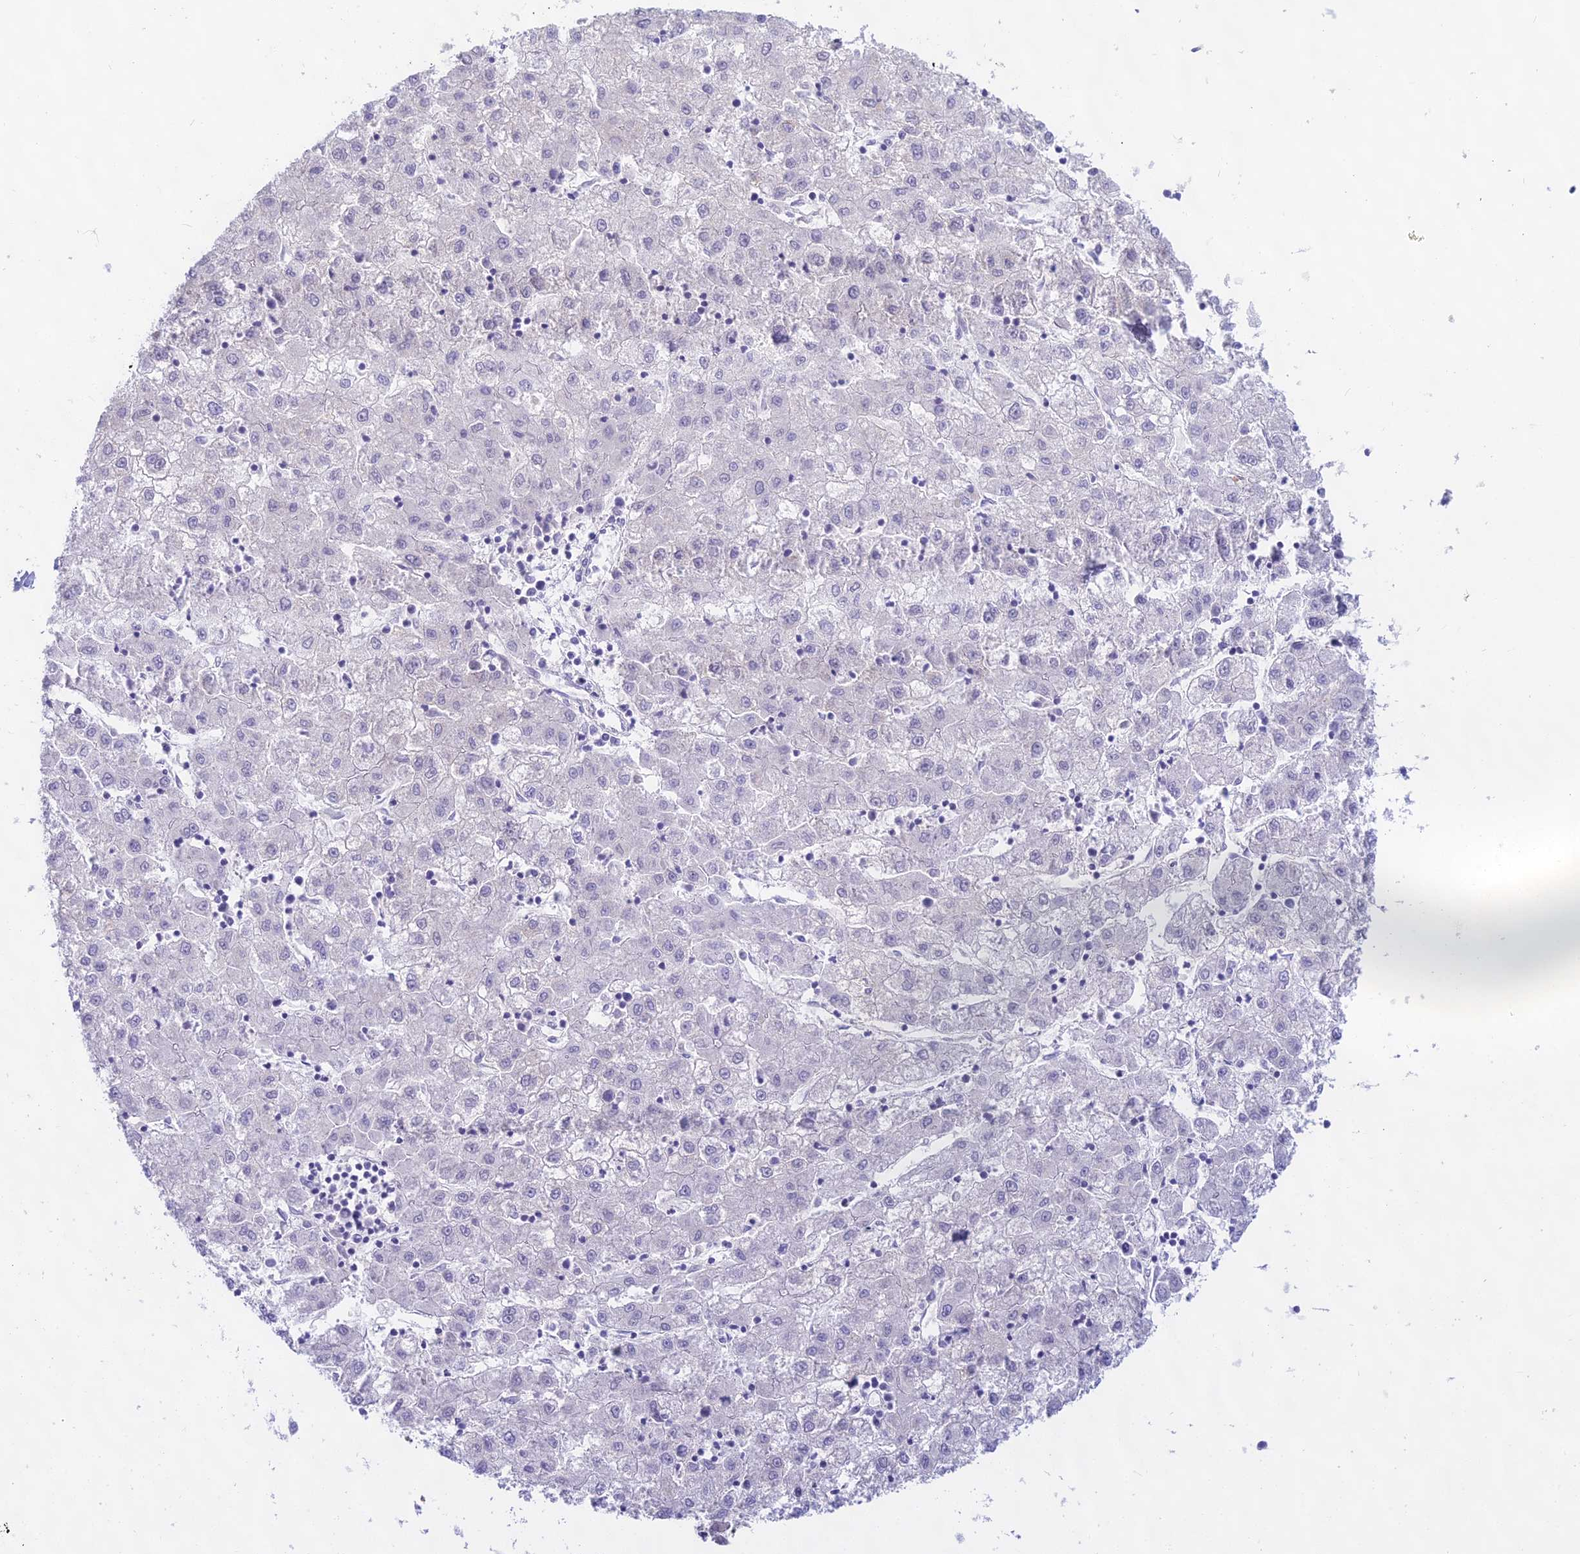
{"staining": {"intensity": "negative", "quantity": "none", "location": "none"}, "tissue": "liver cancer", "cell_type": "Tumor cells", "image_type": "cancer", "snomed": [{"axis": "morphology", "description": "Carcinoma, Hepatocellular, NOS"}, {"axis": "topography", "description": "Liver"}], "caption": "The image exhibits no significant expression in tumor cells of liver cancer.", "gene": "CGB2", "patient": {"sex": "male", "age": 72}}